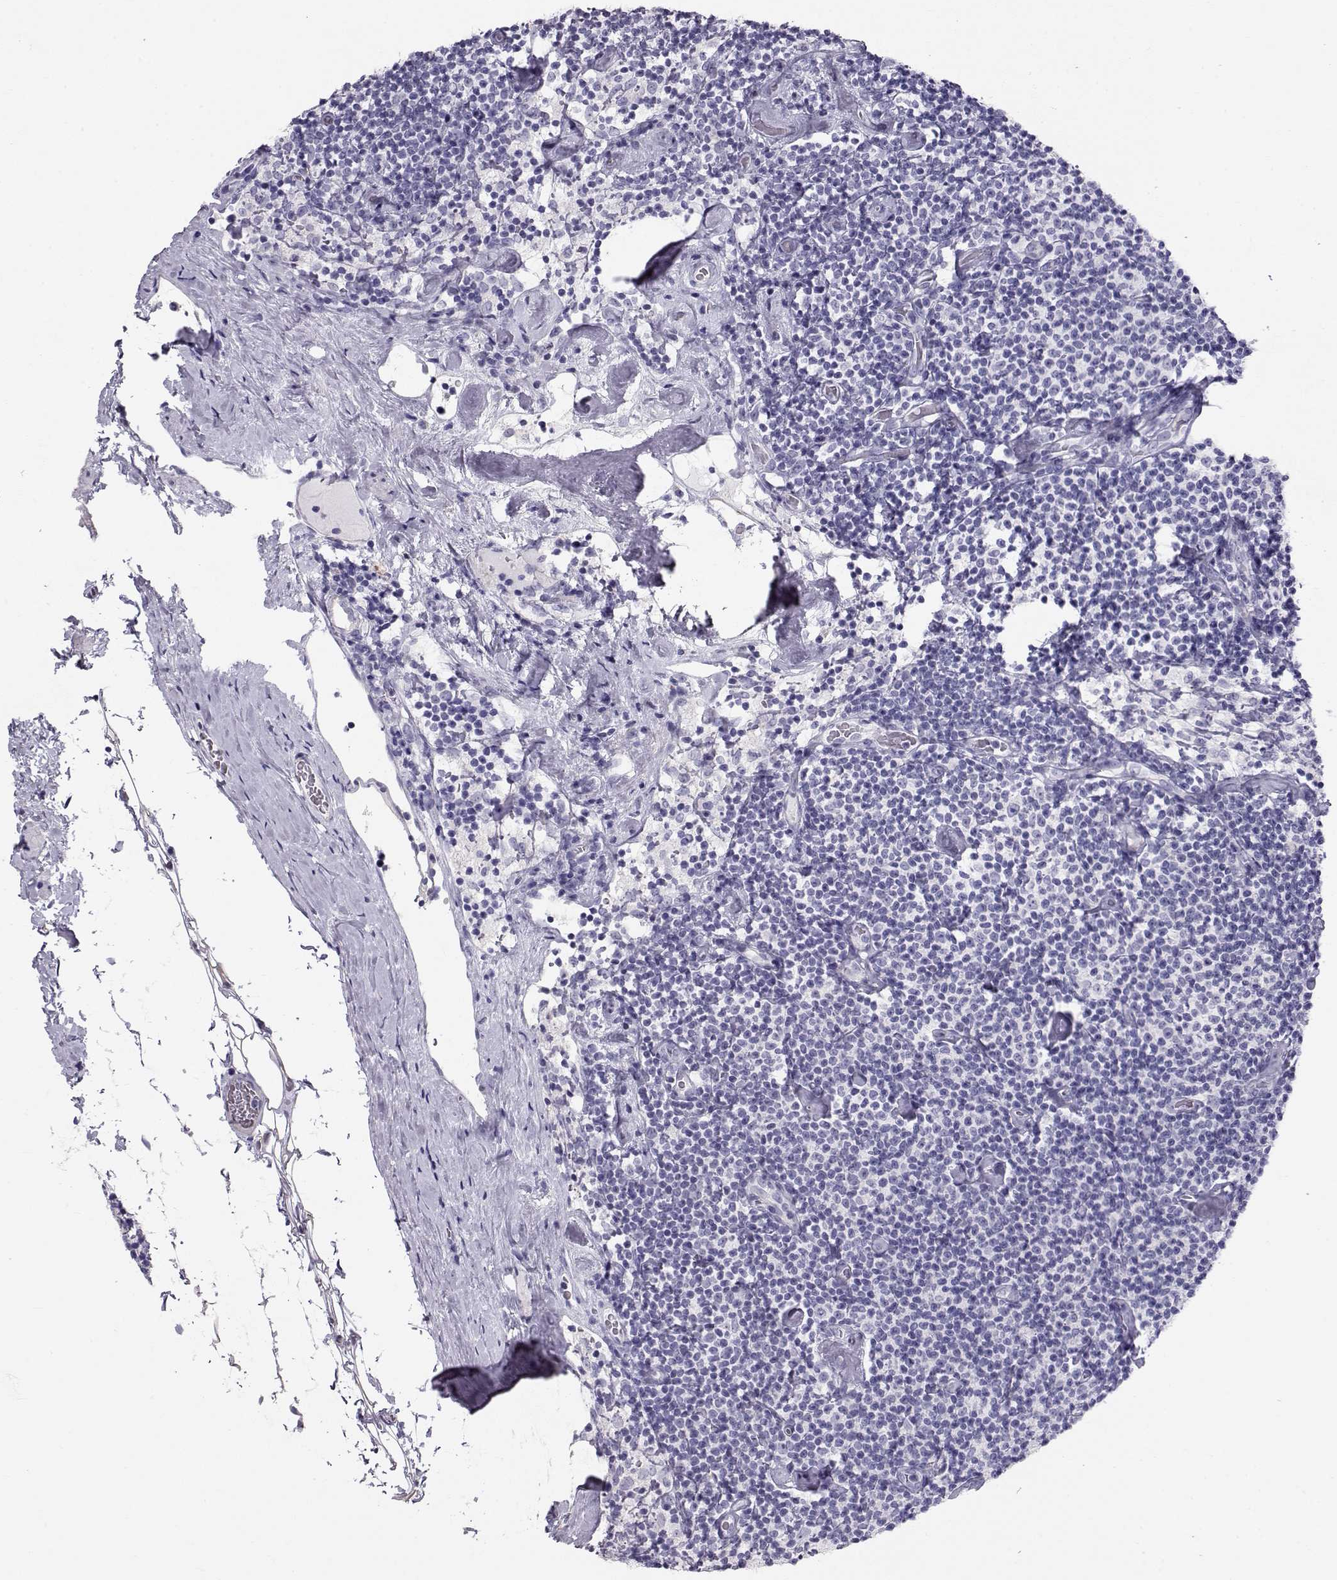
{"staining": {"intensity": "negative", "quantity": "none", "location": "none"}, "tissue": "lymphoma", "cell_type": "Tumor cells", "image_type": "cancer", "snomed": [{"axis": "morphology", "description": "Malignant lymphoma, non-Hodgkin's type, Low grade"}, {"axis": "topography", "description": "Lymph node"}], "caption": "The image reveals no staining of tumor cells in lymphoma.", "gene": "RD3", "patient": {"sex": "male", "age": 81}}